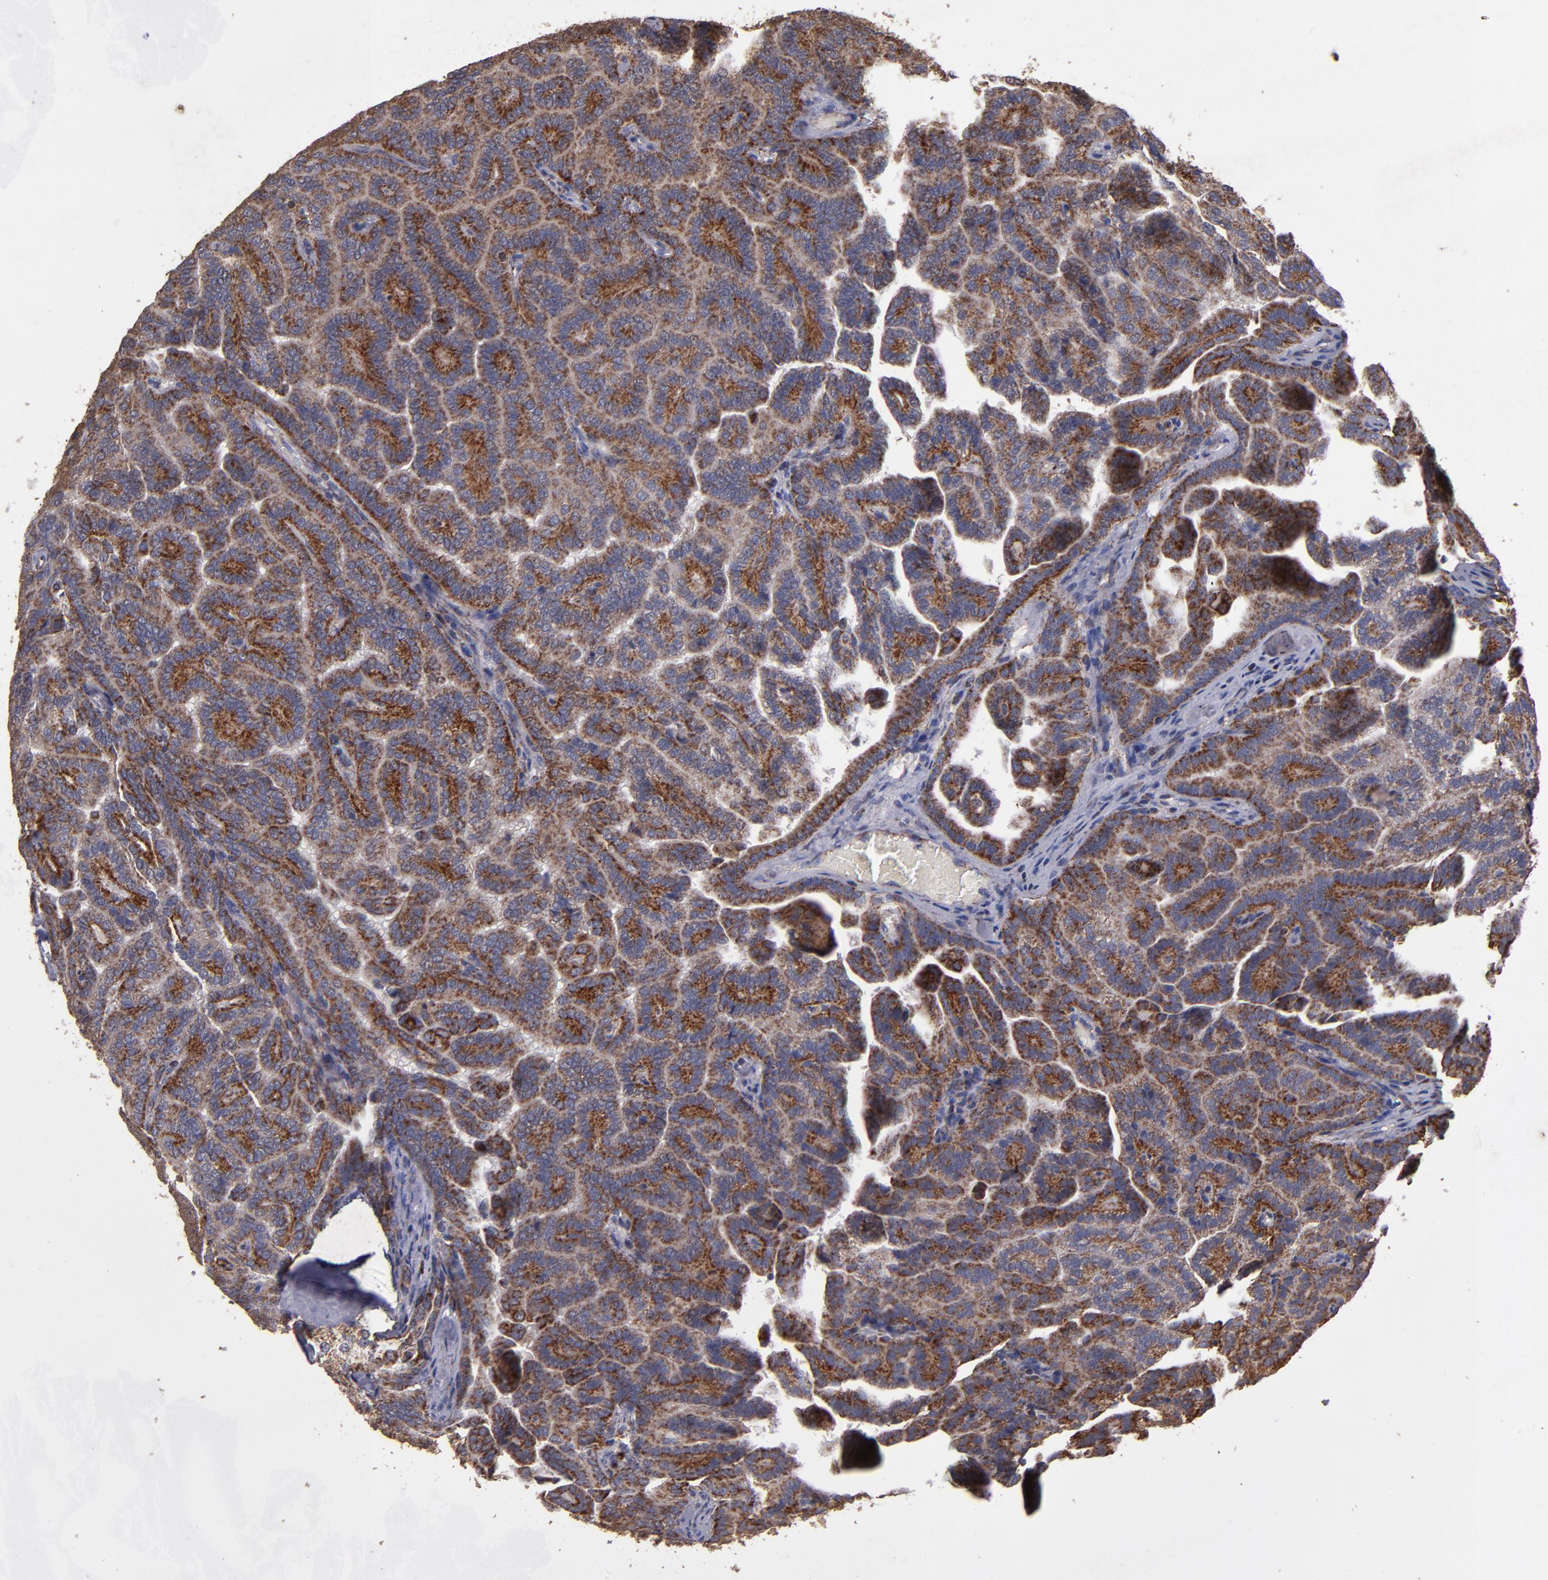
{"staining": {"intensity": "strong", "quantity": ">75%", "location": "cytoplasmic/membranous"}, "tissue": "renal cancer", "cell_type": "Tumor cells", "image_type": "cancer", "snomed": [{"axis": "morphology", "description": "Adenocarcinoma, NOS"}, {"axis": "topography", "description": "Kidney"}], "caption": "Tumor cells exhibit high levels of strong cytoplasmic/membranous positivity in approximately >75% of cells in human renal adenocarcinoma. (Stains: DAB in brown, nuclei in blue, Microscopy: brightfield microscopy at high magnification).", "gene": "TIMM9", "patient": {"sex": "male", "age": 61}}